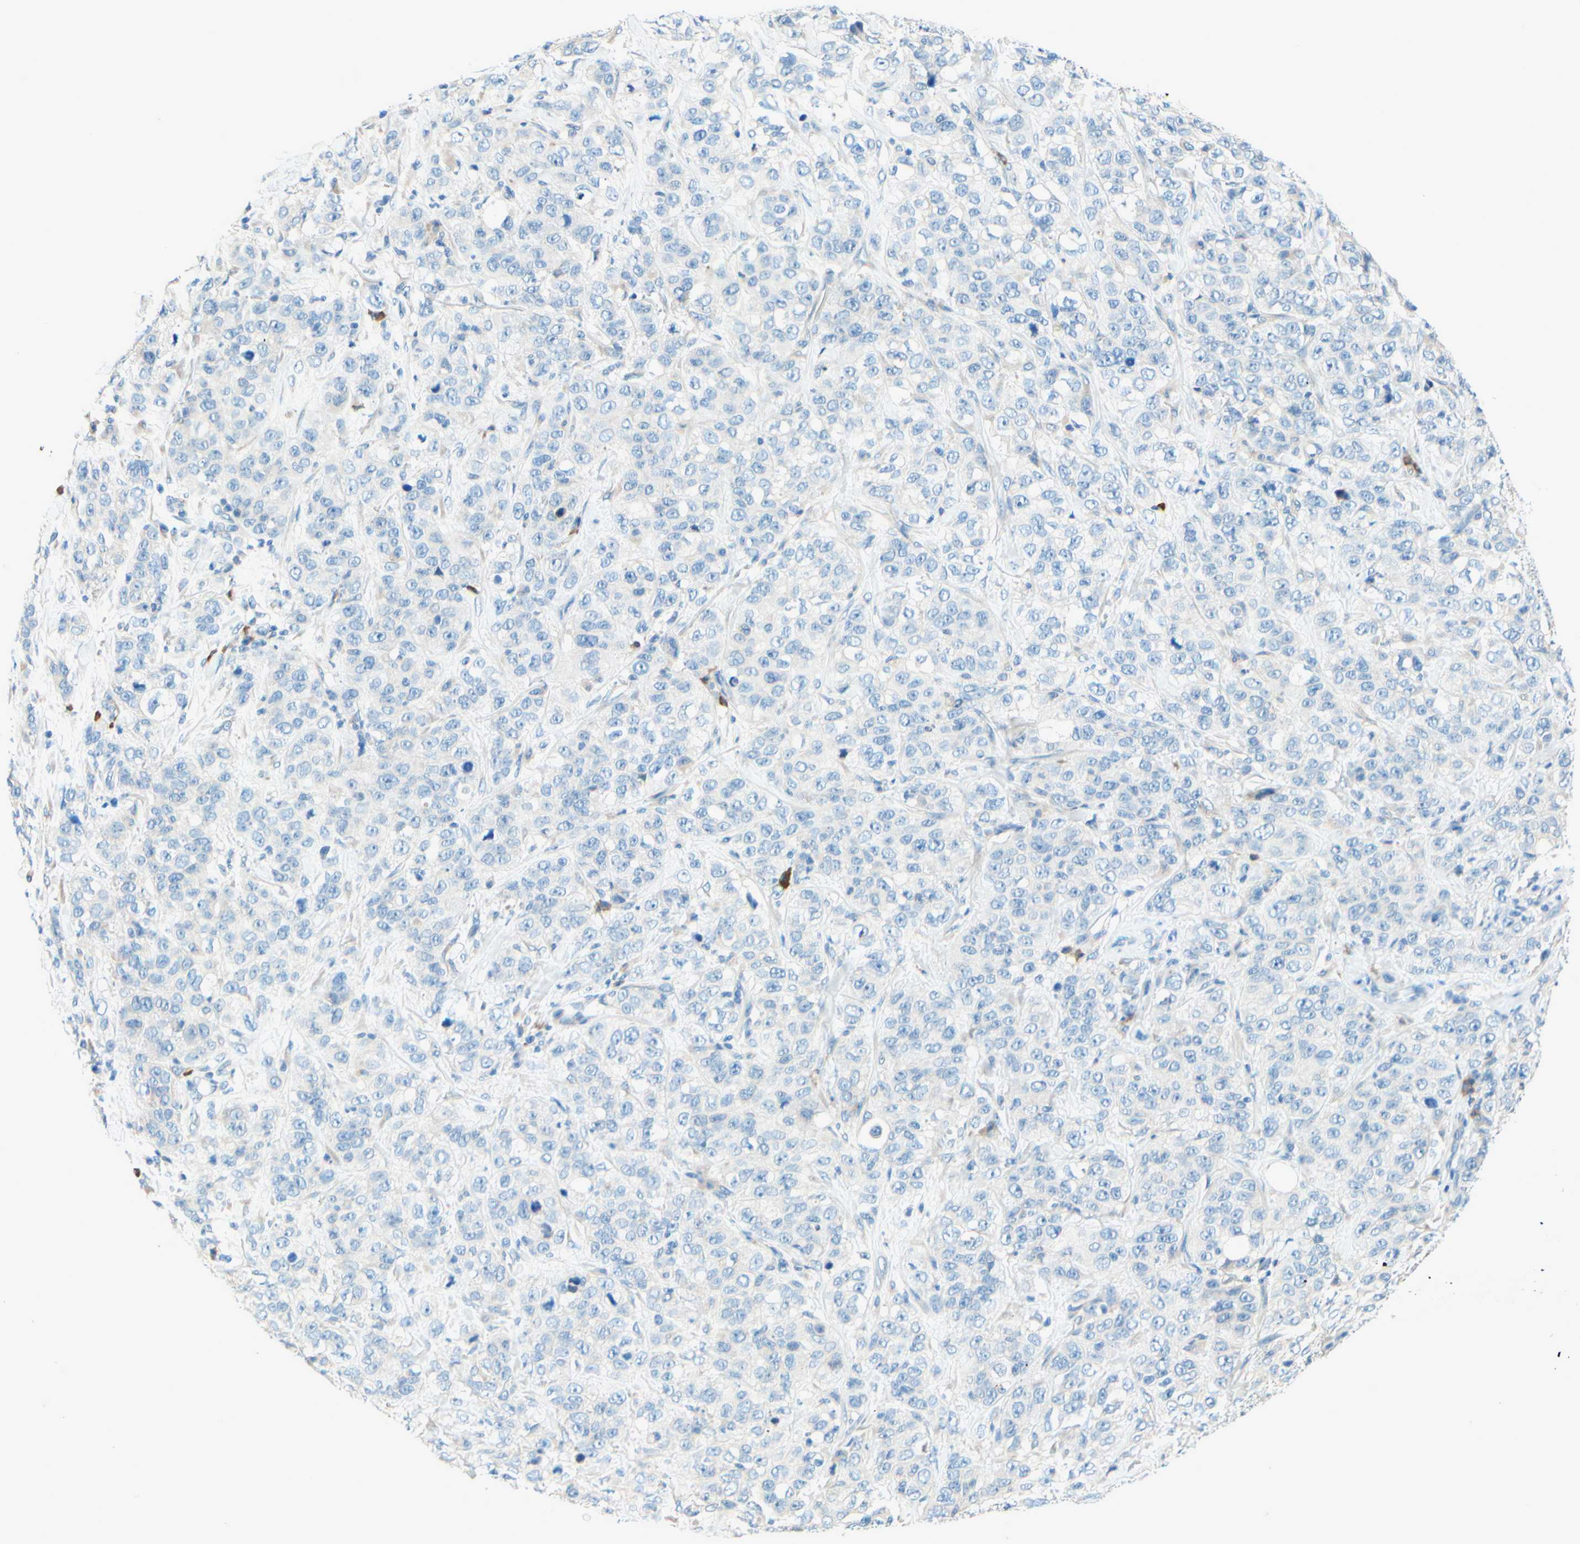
{"staining": {"intensity": "negative", "quantity": "none", "location": "none"}, "tissue": "stomach cancer", "cell_type": "Tumor cells", "image_type": "cancer", "snomed": [{"axis": "morphology", "description": "Adenocarcinoma, NOS"}, {"axis": "topography", "description": "Stomach"}], "caption": "An immunohistochemistry micrograph of stomach cancer (adenocarcinoma) is shown. There is no staining in tumor cells of stomach cancer (adenocarcinoma).", "gene": "PASD1", "patient": {"sex": "male", "age": 48}}